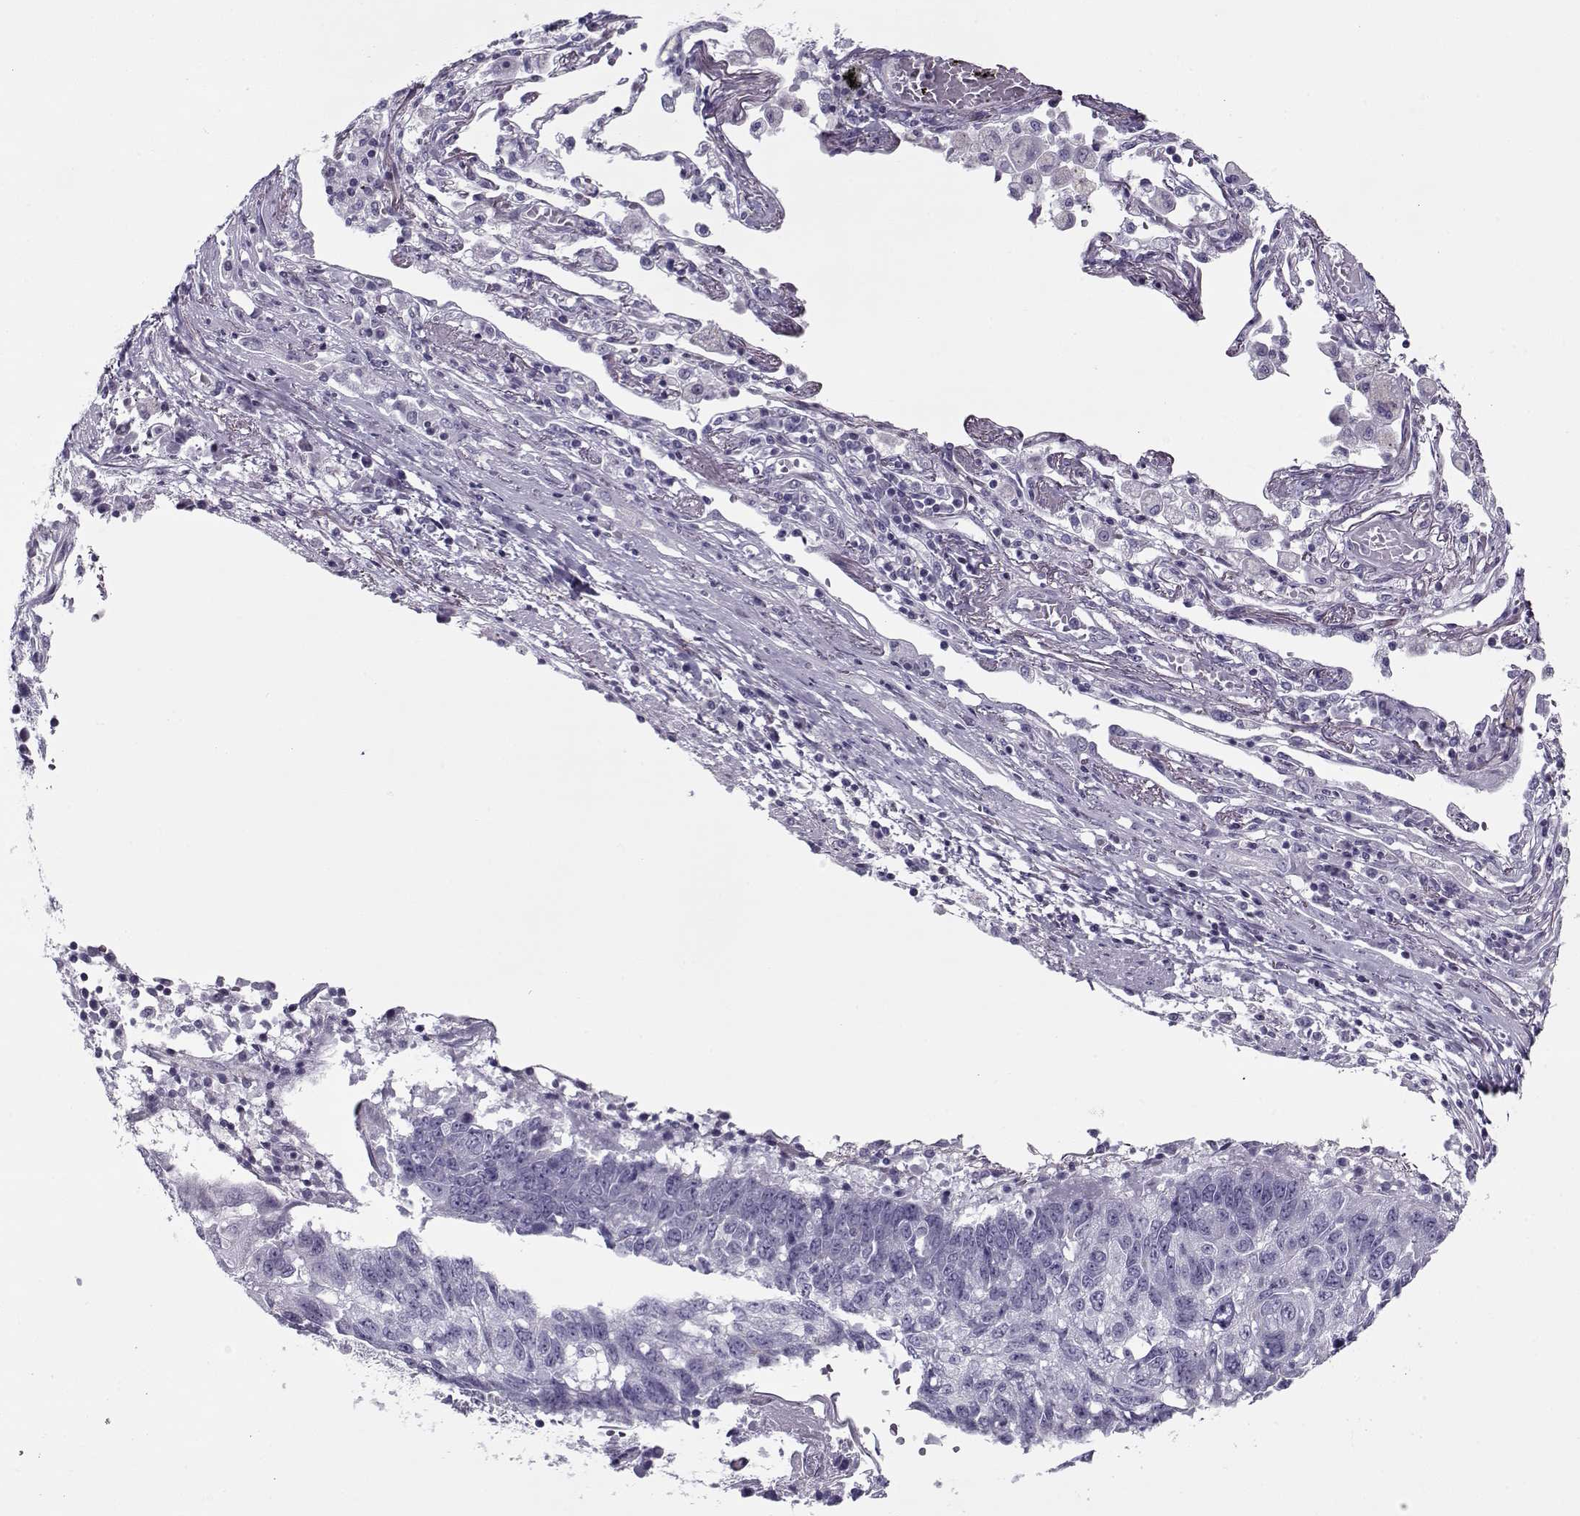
{"staining": {"intensity": "negative", "quantity": "none", "location": "none"}, "tissue": "lung cancer", "cell_type": "Tumor cells", "image_type": "cancer", "snomed": [{"axis": "morphology", "description": "Squamous cell carcinoma, NOS"}, {"axis": "topography", "description": "Lung"}], "caption": "High magnification brightfield microscopy of lung squamous cell carcinoma stained with DAB (brown) and counterstained with hematoxylin (blue): tumor cells show no significant positivity.", "gene": "PP2D1", "patient": {"sex": "male", "age": 73}}